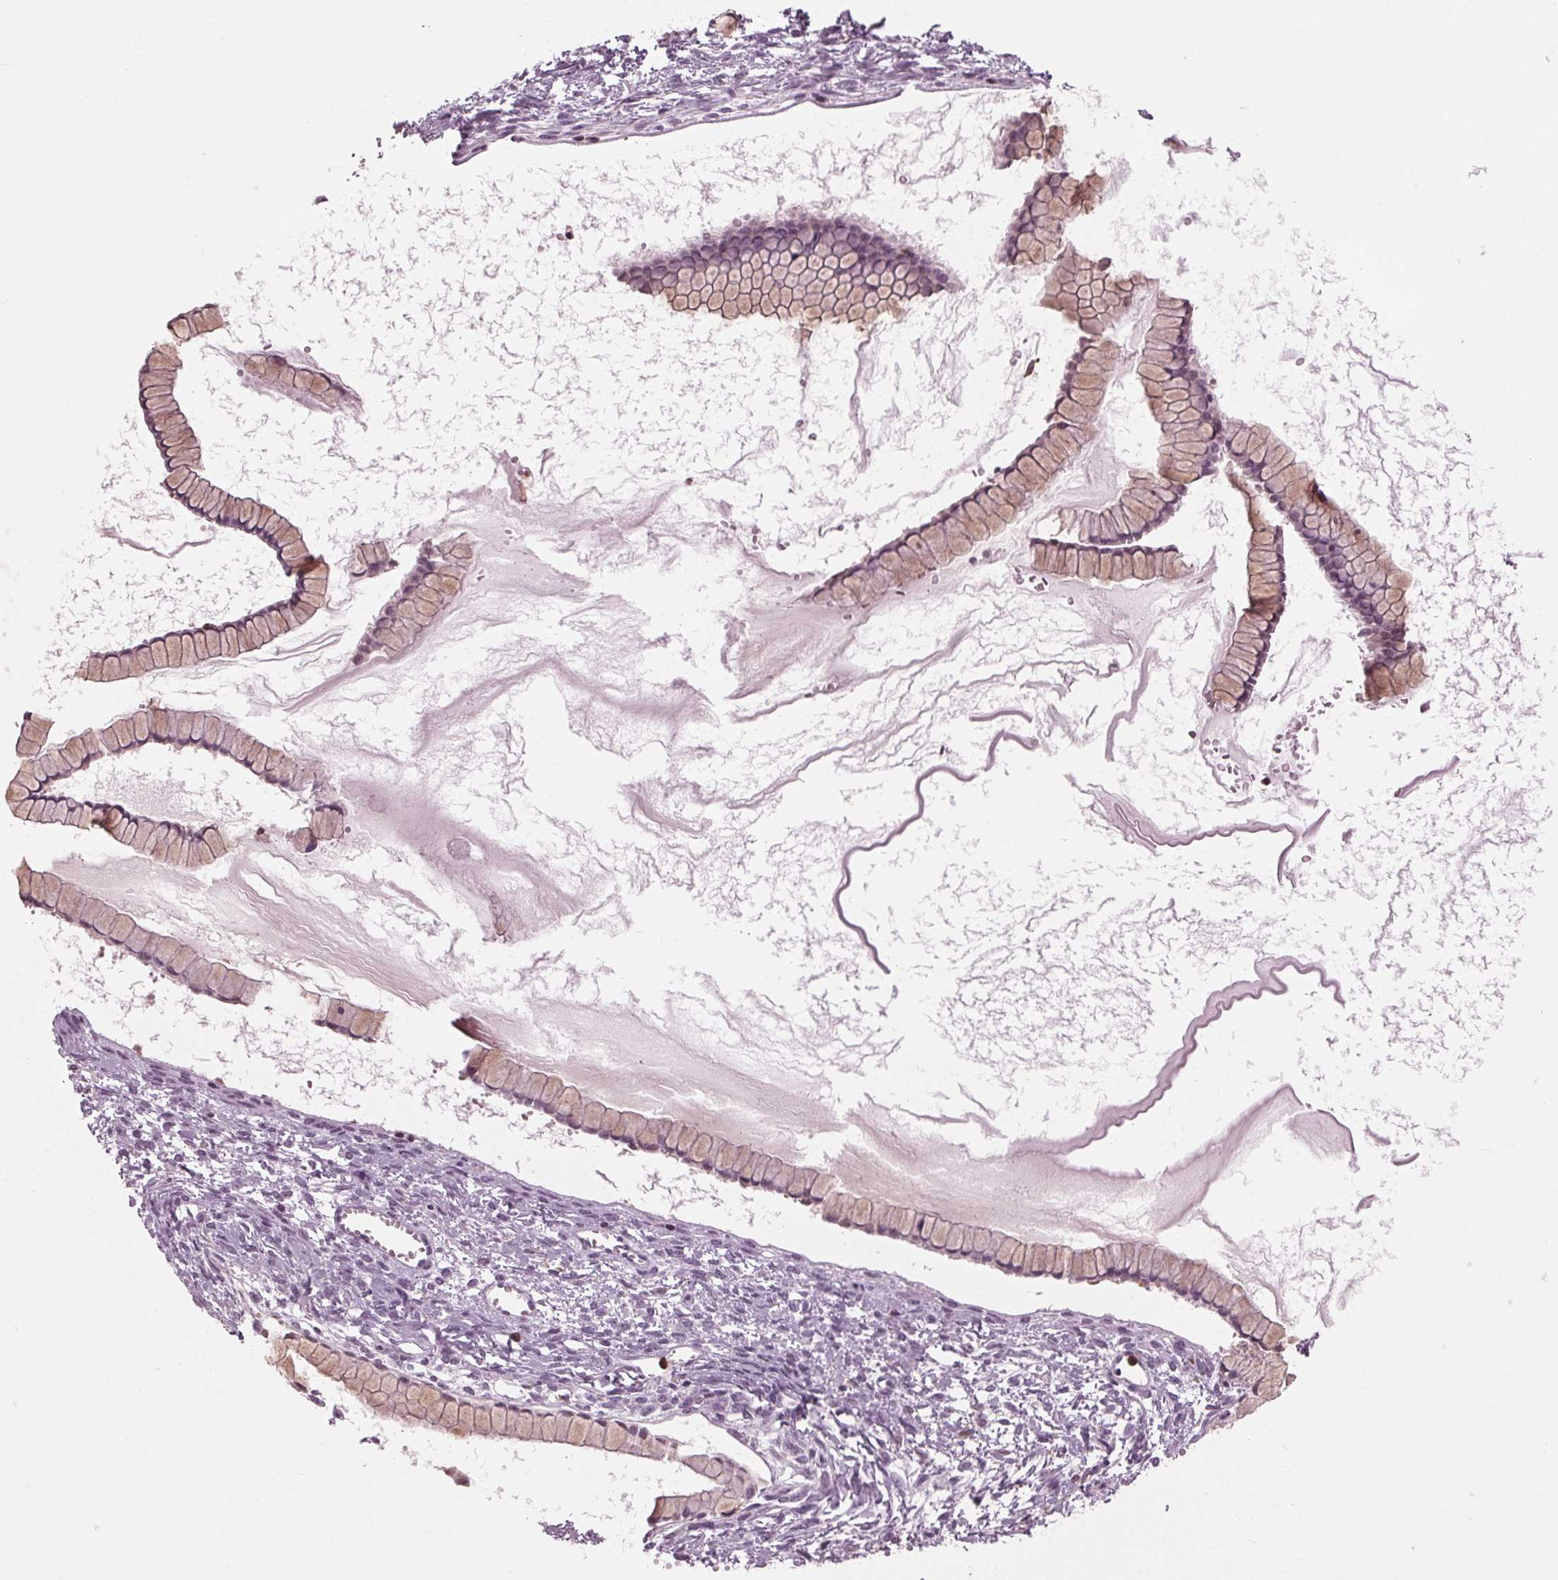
{"staining": {"intensity": "negative", "quantity": "none", "location": "none"}, "tissue": "ovarian cancer", "cell_type": "Tumor cells", "image_type": "cancer", "snomed": [{"axis": "morphology", "description": "Cystadenocarcinoma, mucinous, NOS"}, {"axis": "topography", "description": "Ovary"}], "caption": "Protein analysis of mucinous cystadenocarcinoma (ovarian) demonstrates no significant positivity in tumor cells.", "gene": "BTLA", "patient": {"sex": "female", "age": 41}}